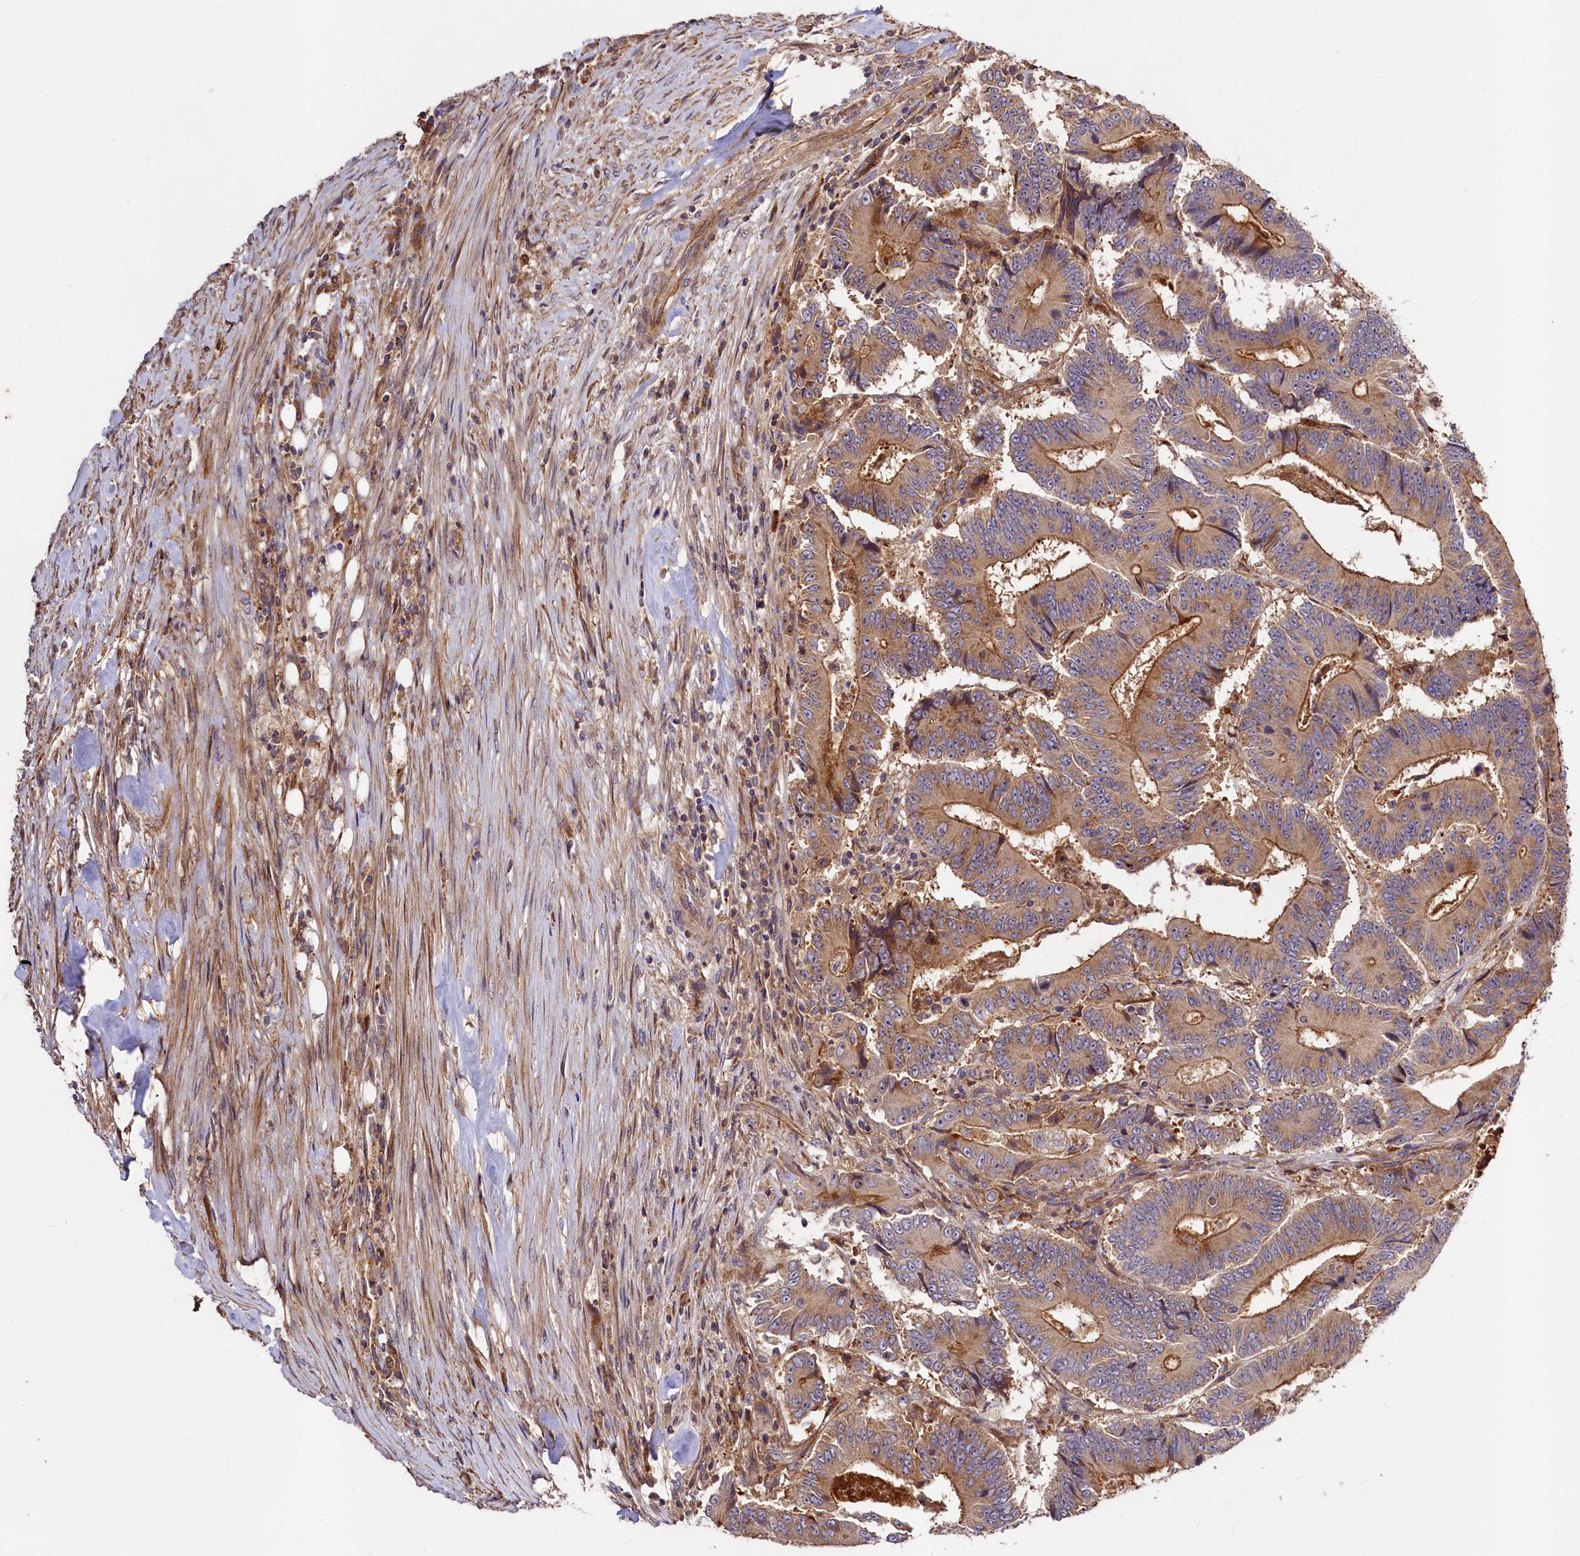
{"staining": {"intensity": "moderate", "quantity": ">75%", "location": "cytoplasmic/membranous"}, "tissue": "colorectal cancer", "cell_type": "Tumor cells", "image_type": "cancer", "snomed": [{"axis": "morphology", "description": "Adenocarcinoma, NOS"}, {"axis": "topography", "description": "Colon"}], "caption": "Tumor cells reveal medium levels of moderate cytoplasmic/membranous positivity in approximately >75% of cells in colorectal cancer (adenocarcinoma). (brown staining indicates protein expression, while blue staining denotes nuclei).", "gene": "KLHDC4", "patient": {"sex": "male", "age": 83}}